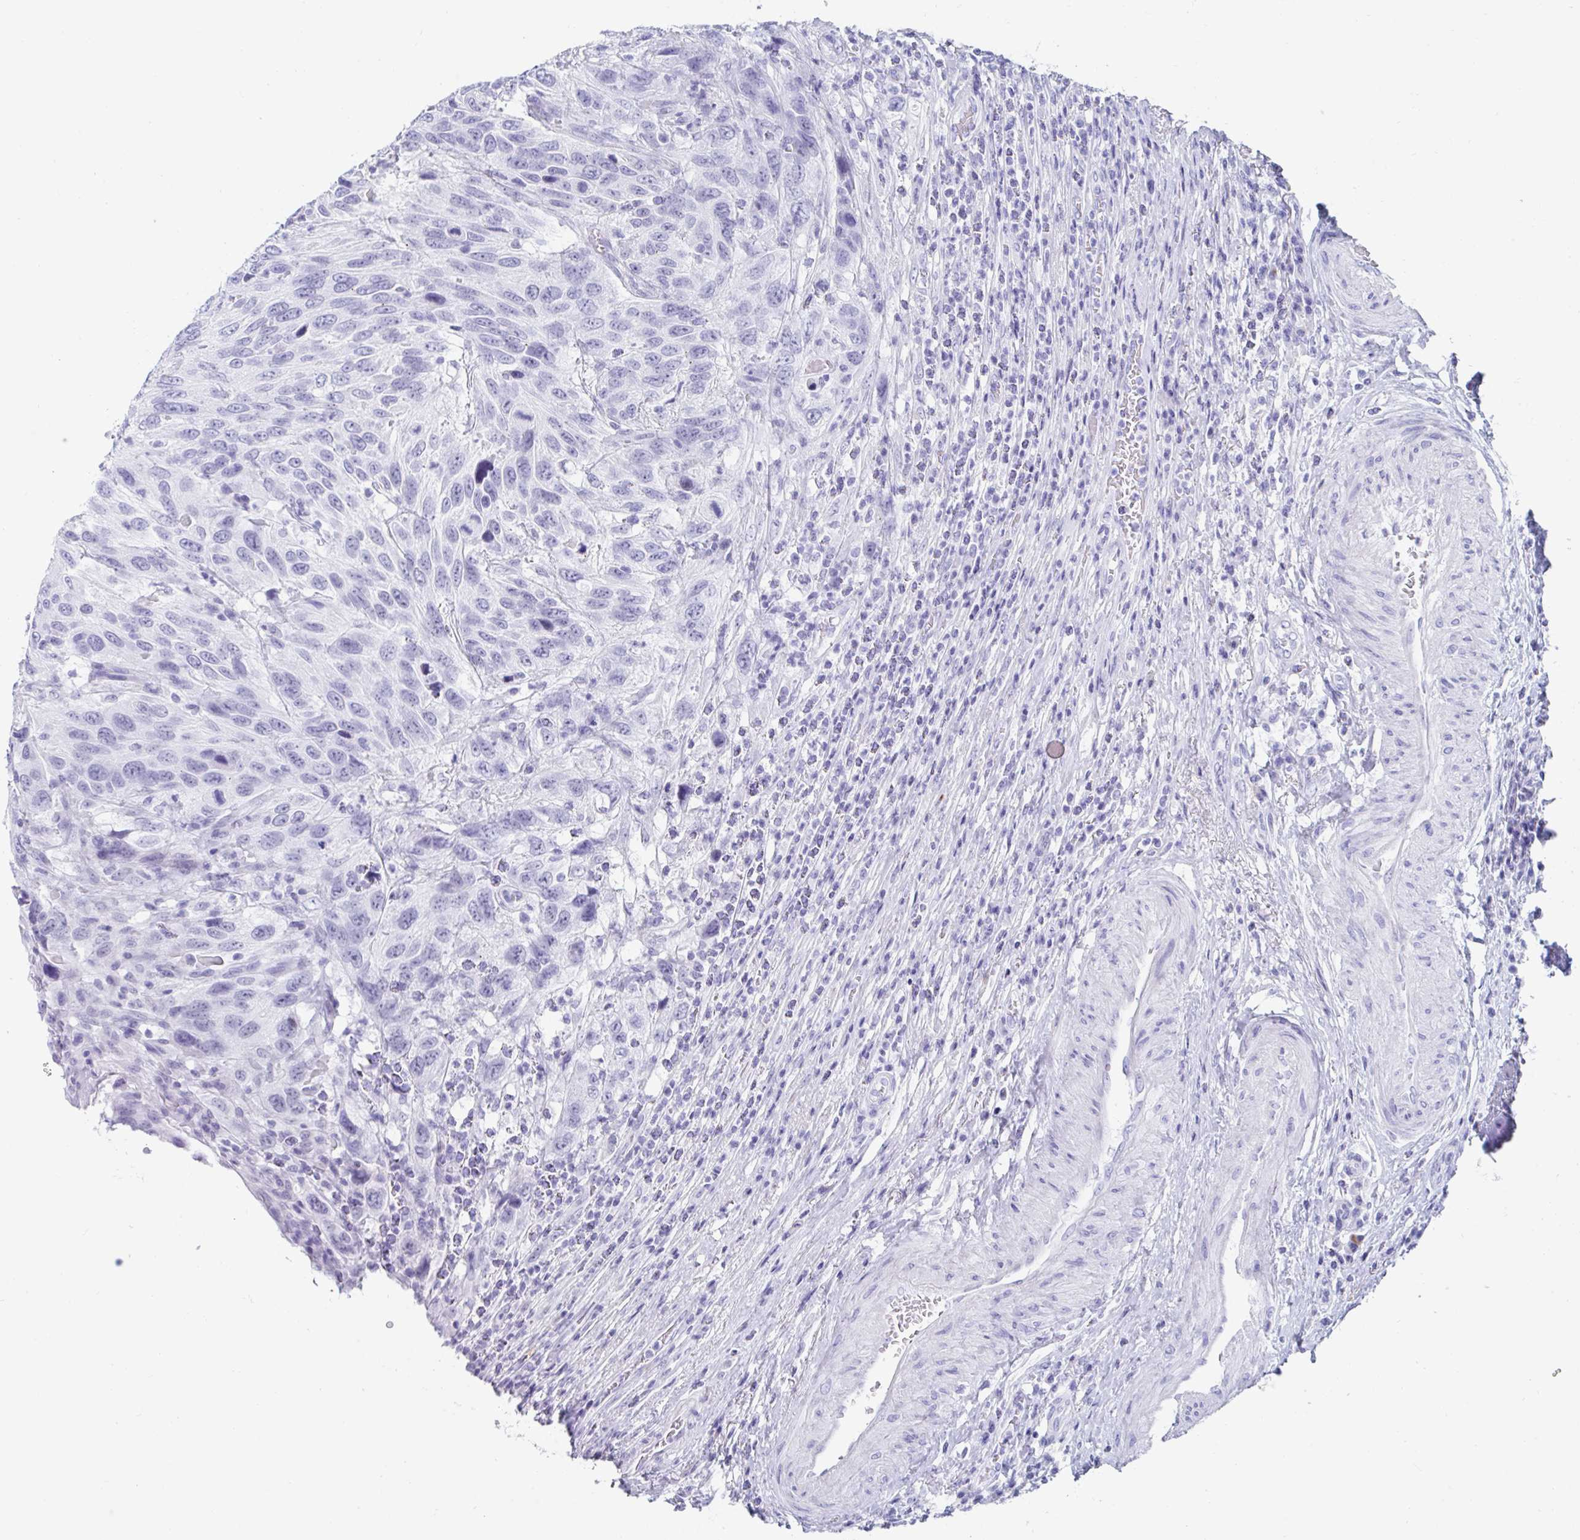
{"staining": {"intensity": "negative", "quantity": "none", "location": "none"}, "tissue": "urothelial cancer", "cell_type": "Tumor cells", "image_type": "cancer", "snomed": [{"axis": "morphology", "description": "Urothelial carcinoma, High grade"}, {"axis": "topography", "description": "Urinary bladder"}], "caption": "This is an immunohistochemistry image of high-grade urothelial carcinoma. There is no positivity in tumor cells.", "gene": "GKN2", "patient": {"sex": "female", "age": 70}}